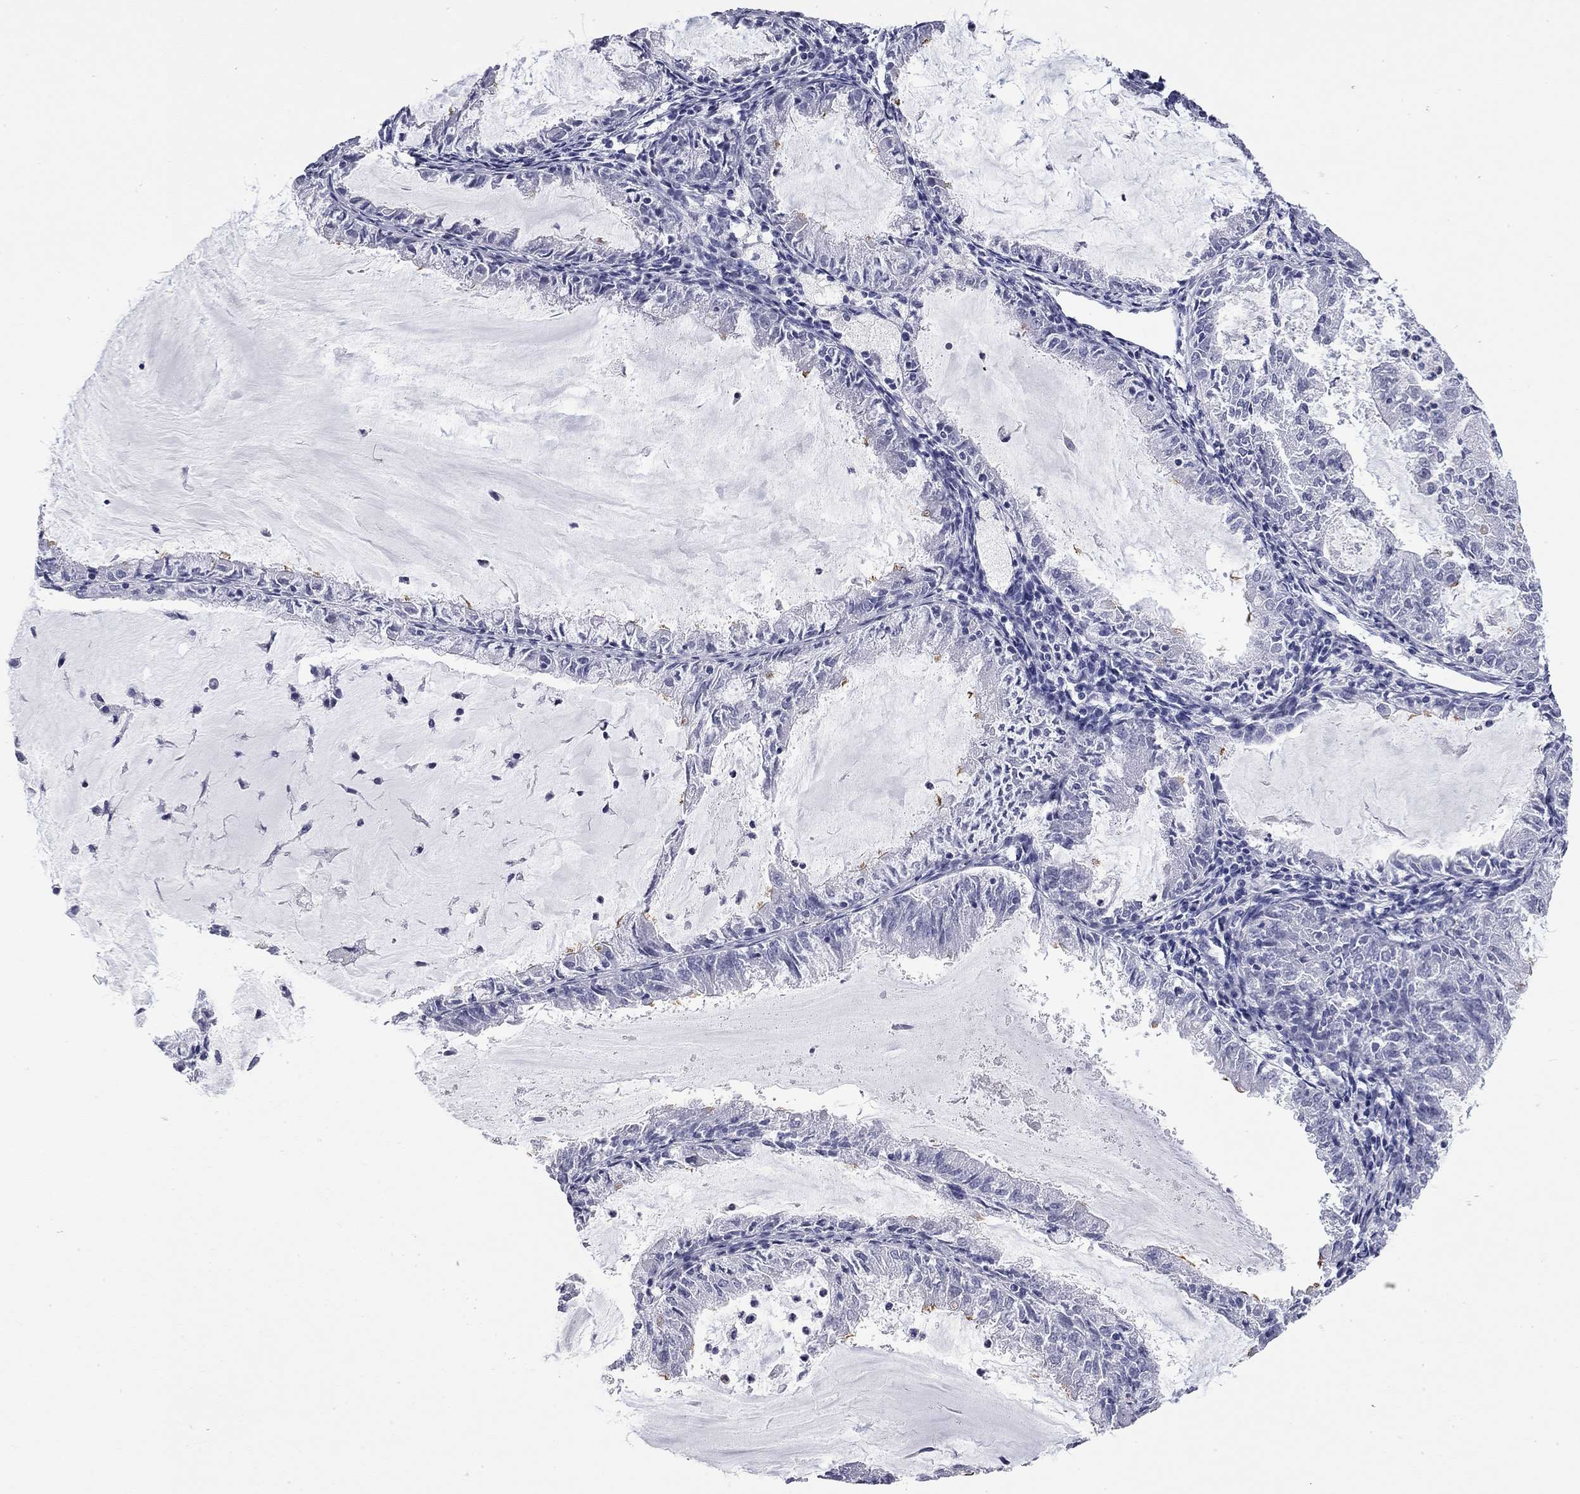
{"staining": {"intensity": "negative", "quantity": "none", "location": "none"}, "tissue": "endometrial cancer", "cell_type": "Tumor cells", "image_type": "cancer", "snomed": [{"axis": "morphology", "description": "Adenocarcinoma, NOS"}, {"axis": "topography", "description": "Endometrium"}], "caption": "An immunohistochemistry photomicrograph of endometrial adenocarcinoma is shown. There is no staining in tumor cells of endometrial adenocarcinoma. (DAB immunohistochemistry, high magnification).", "gene": "AK8", "patient": {"sex": "female", "age": 57}}